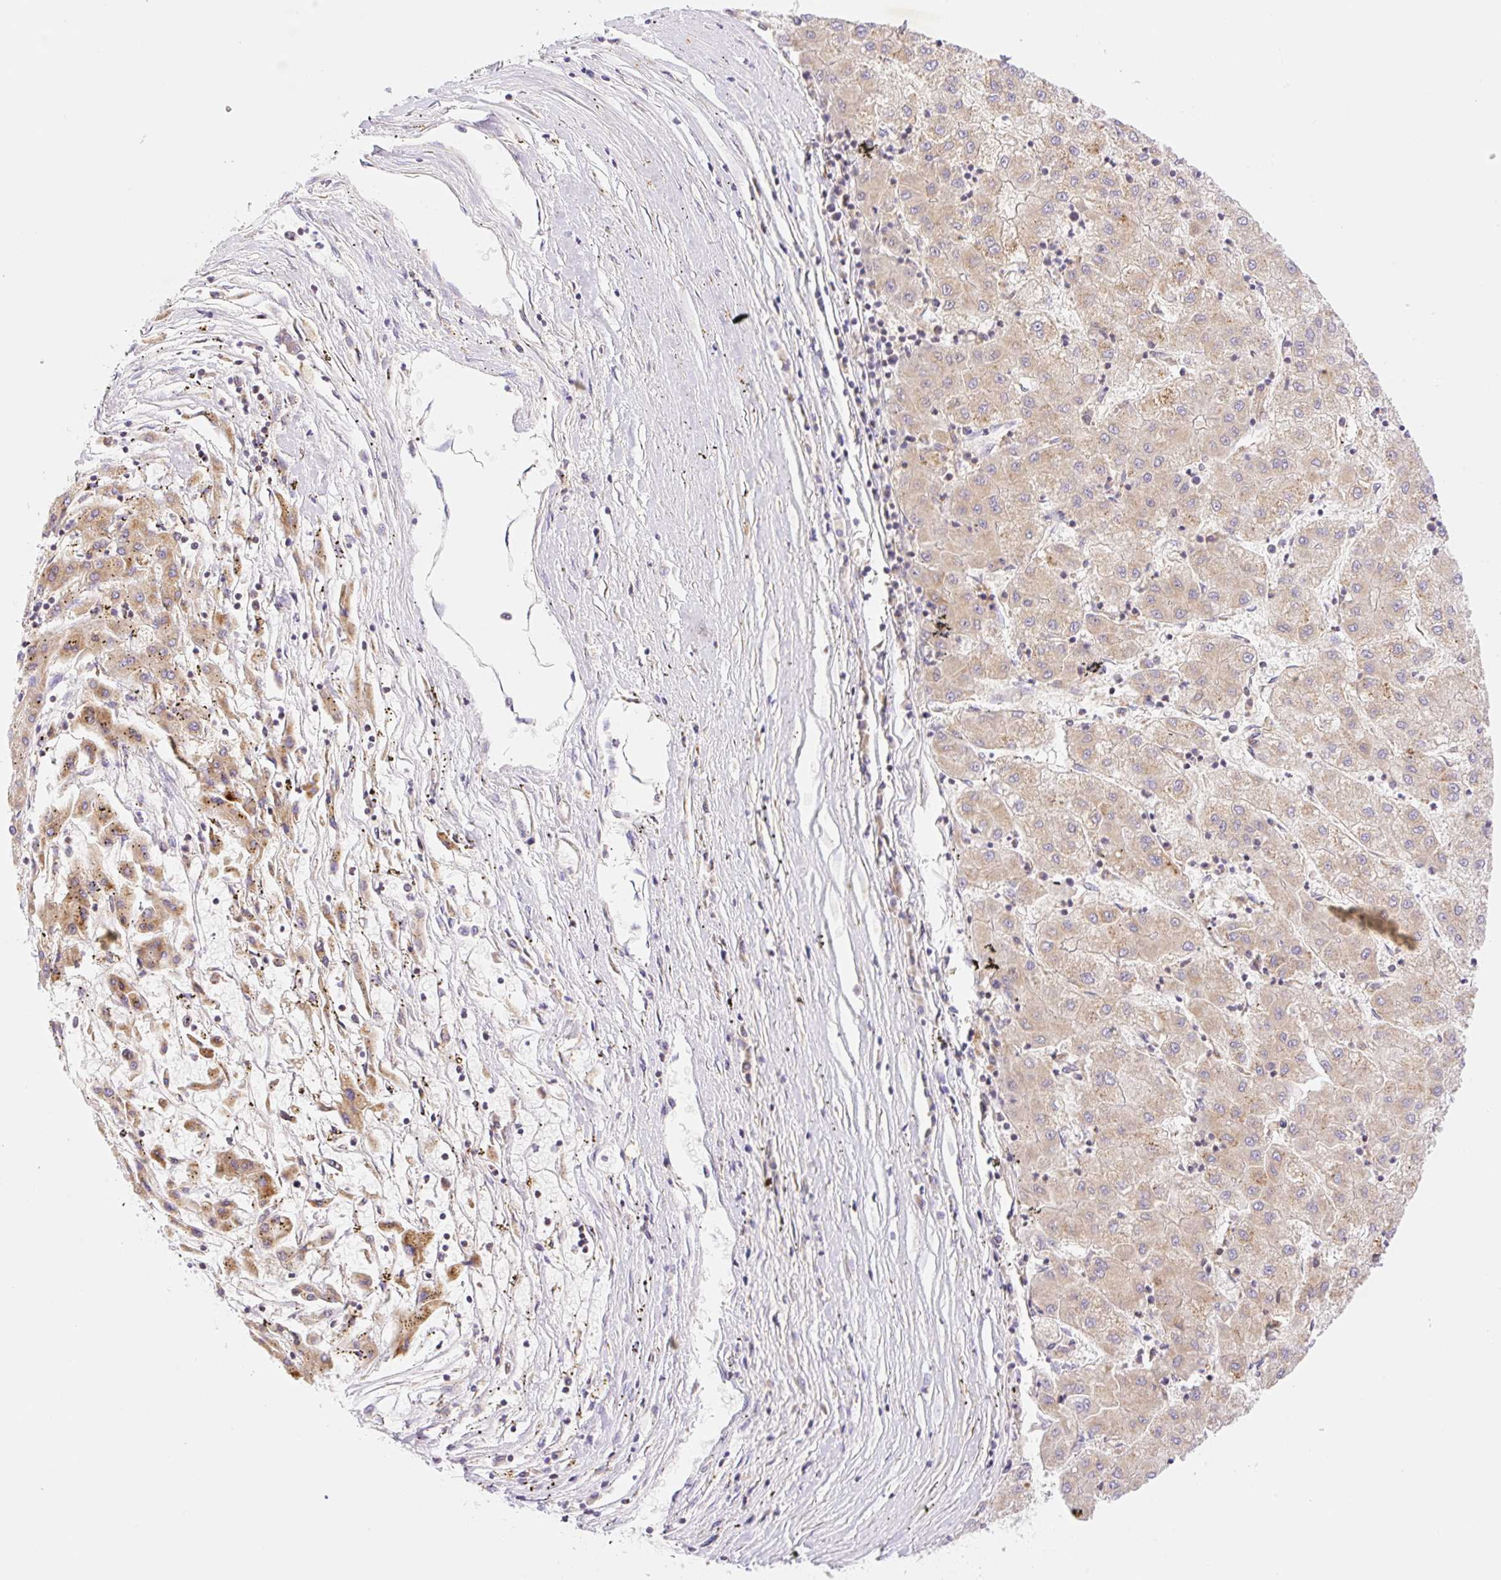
{"staining": {"intensity": "weak", "quantity": ">75%", "location": "cytoplasmic/membranous"}, "tissue": "liver cancer", "cell_type": "Tumor cells", "image_type": "cancer", "snomed": [{"axis": "morphology", "description": "Carcinoma, Hepatocellular, NOS"}, {"axis": "topography", "description": "Liver"}], "caption": "A brown stain labels weak cytoplasmic/membranous expression of a protein in human liver cancer tumor cells.", "gene": "ETNK2", "patient": {"sex": "male", "age": 72}}